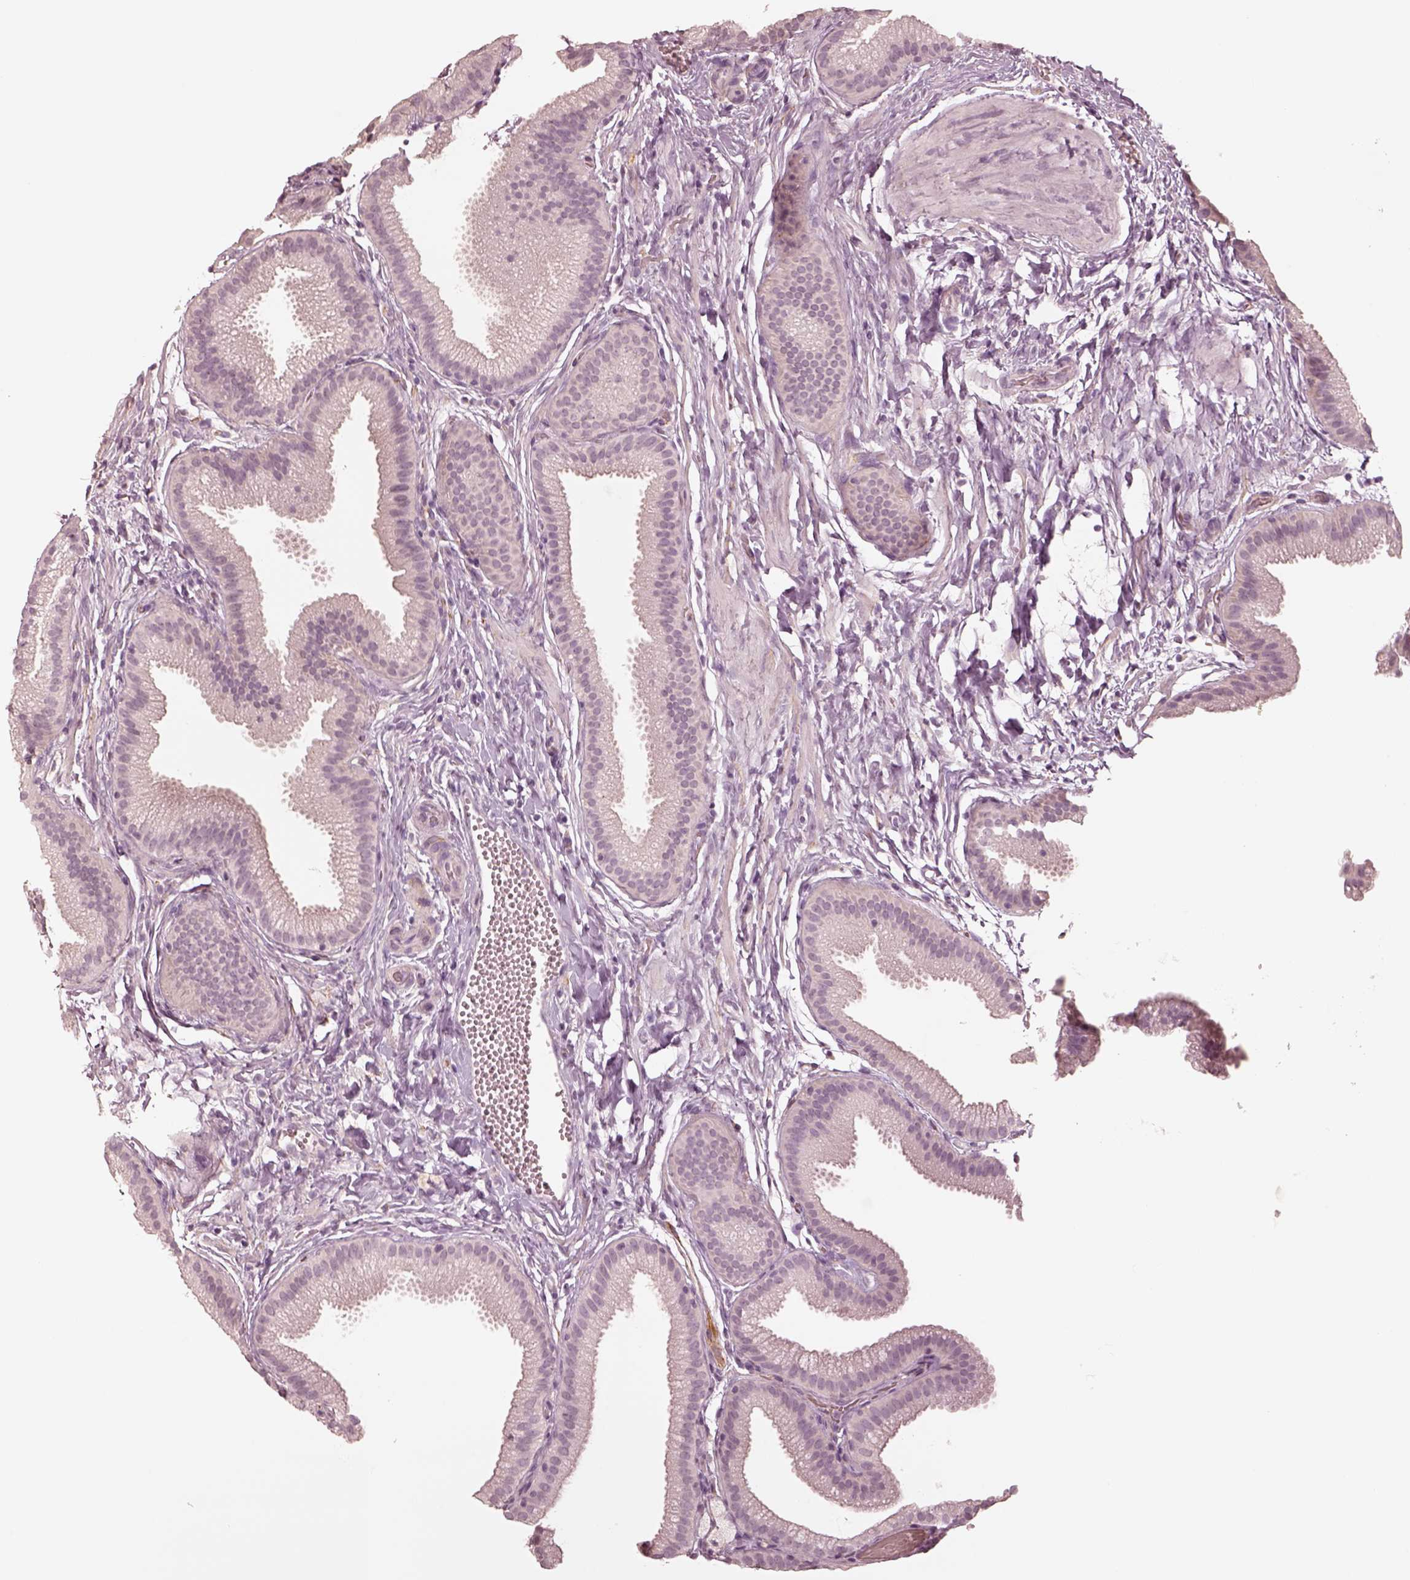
{"staining": {"intensity": "negative", "quantity": "none", "location": "none"}, "tissue": "gallbladder", "cell_type": "Glandular cells", "image_type": "normal", "snomed": [{"axis": "morphology", "description": "Normal tissue, NOS"}, {"axis": "topography", "description": "Gallbladder"}], "caption": "High power microscopy photomicrograph of an immunohistochemistry (IHC) histopathology image of normal gallbladder, revealing no significant positivity in glandular cells. The staining was performed using DAB (3,3'-diaminobenzidine) to visualize the protein expression in brown, while the nuclei were stained in blue with hematoxylin (Magnification: 20x).", "gene": "DNAAF9", "patient": {"sex": "female", "age": 63}}